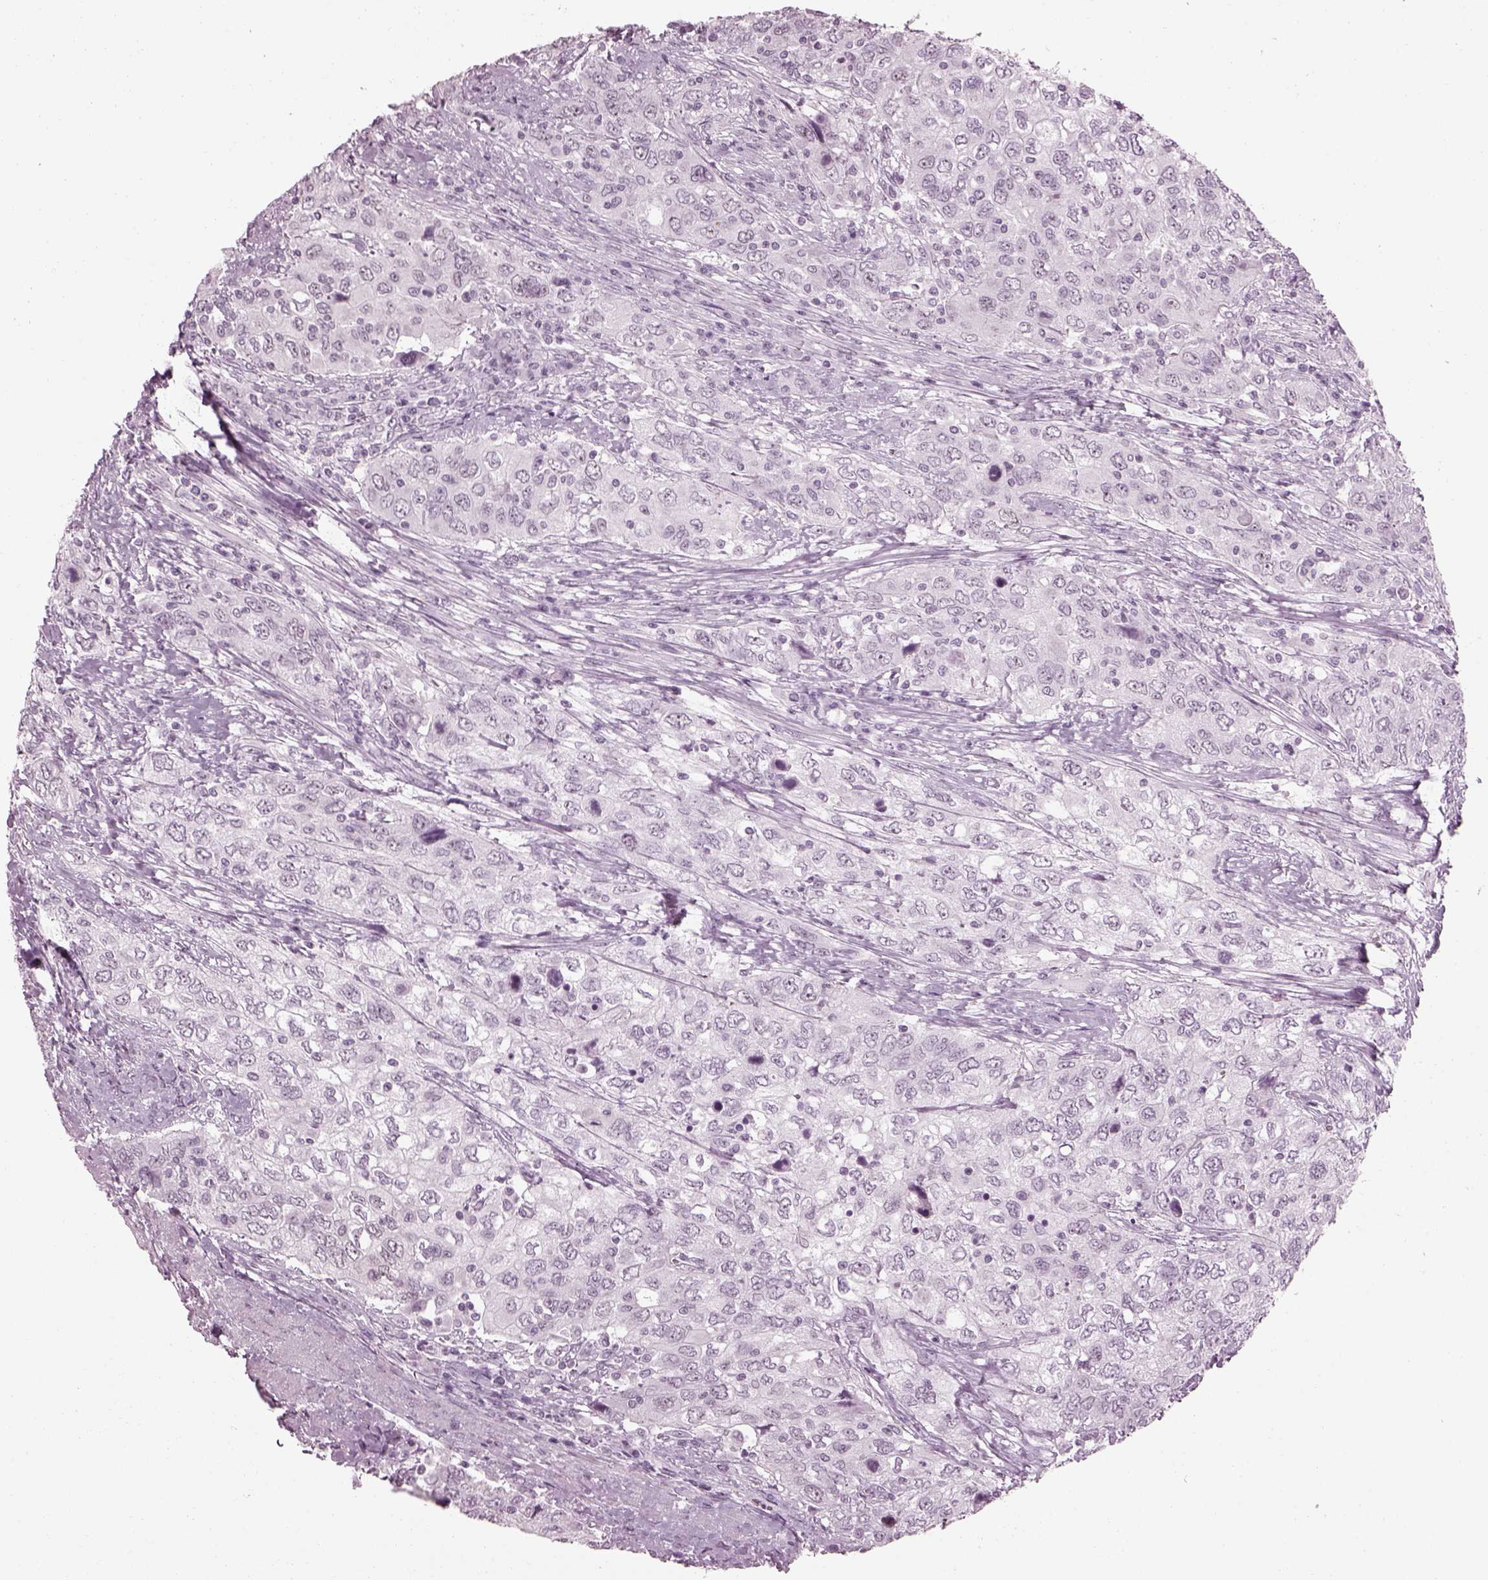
{"staining": {"intensity": "negative", "quantity": "none", "location": "none"}, "tissue": "urothelial cancer", "cell_type": "Tumor cells", "image_type": "cancer", "snomed": [{"axis": "morphology", "description": "Urothelial carcinoma, High grade"}, {"axis": "topography", "description": "Urinary bladder"}], "caption": "DAB (3,3'-diaminobenzidine) immunohistochemical staining of urothelial carcinoma (high-grade) reveals no significant staining in tumor cells. The staining is performed using DAB brown chromogen with nuclei counter-stained in using hematoxylin.", "gene": "ADGRG2", "patient": {"sex": "male", "age": 76}}